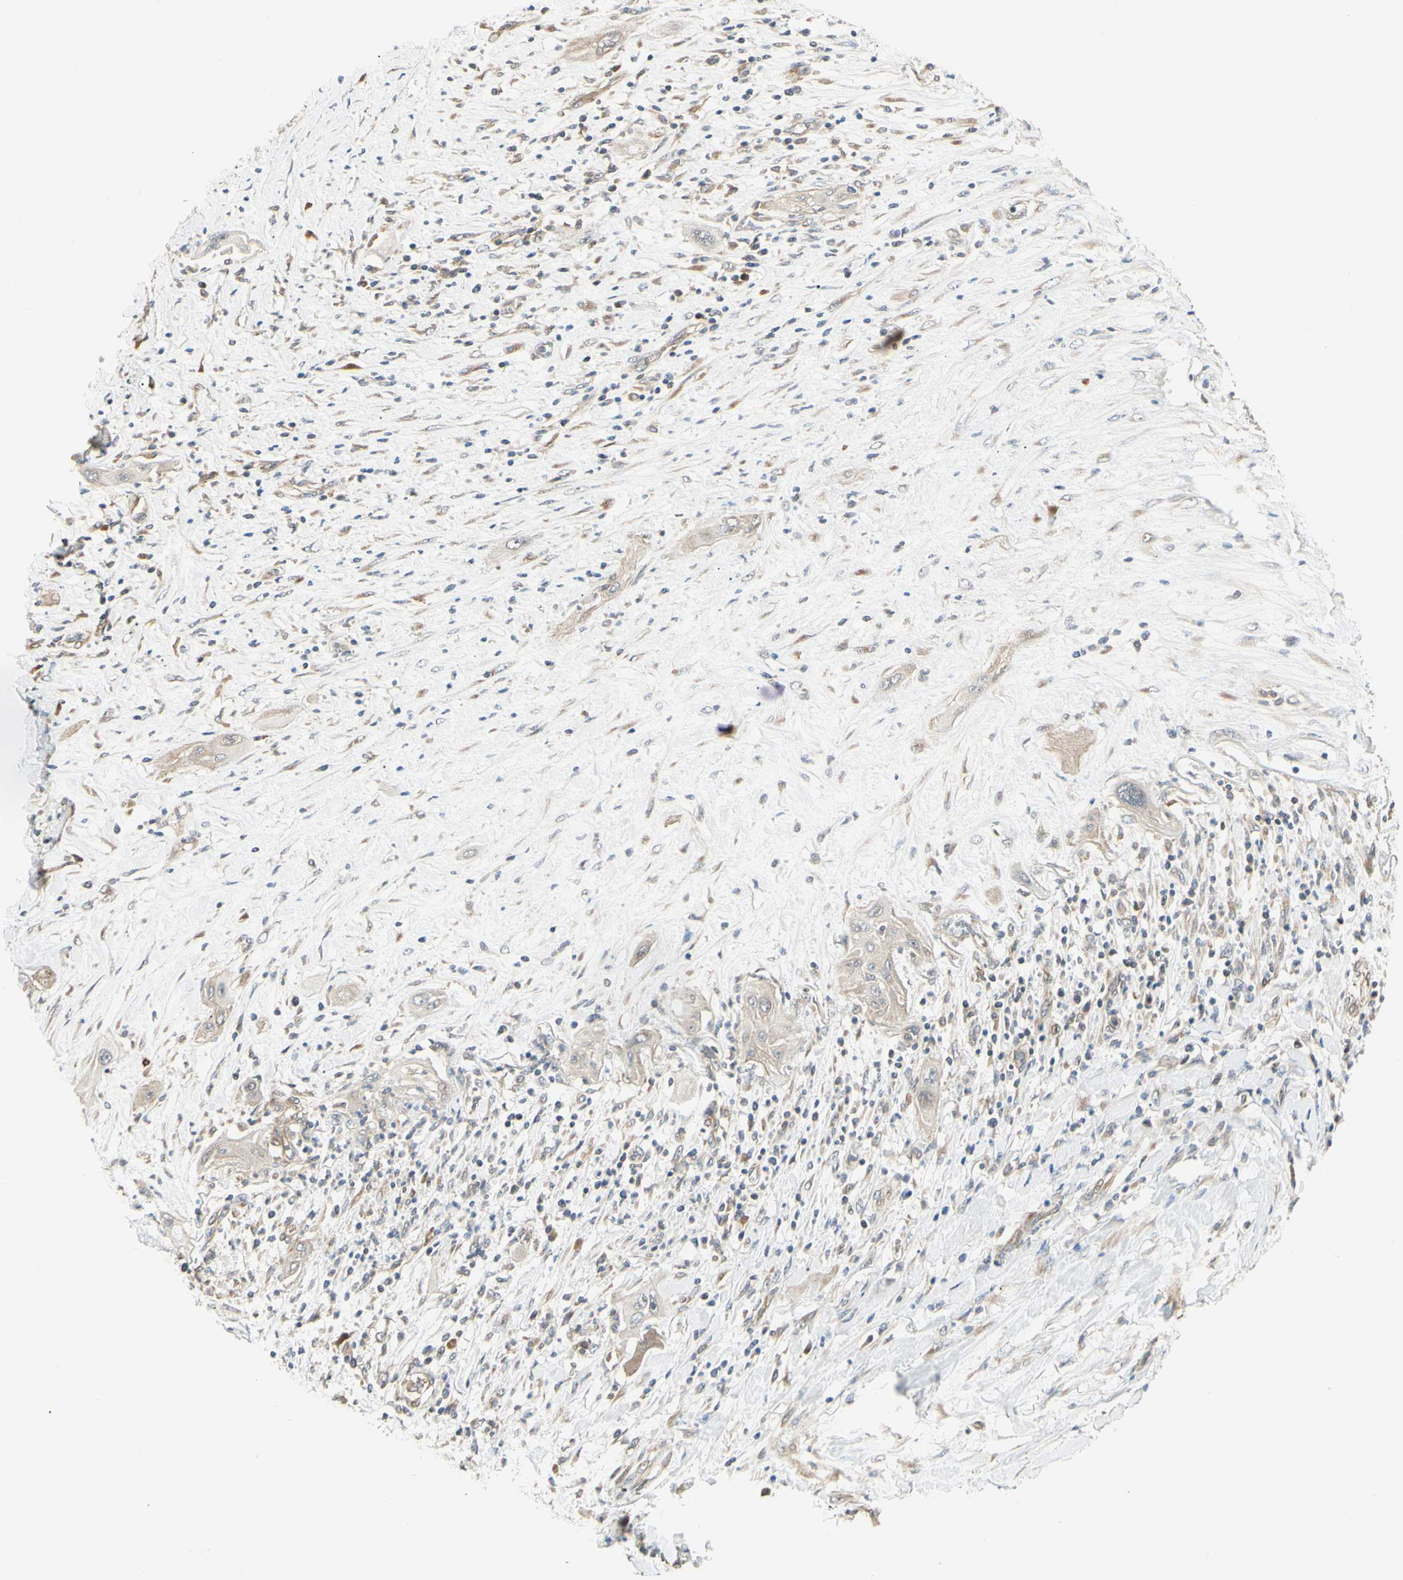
{"staining": {"intensity": "weak", "quantity": ">75%", "location": "cytoplasmic/membranous"}, "tissue": "lung cancer", "cell_type": "Tumor cells", "image_type": "cancer", "snomed": [{"axis": "morphology", "description": "Squamous cell carcinoma, NOS"}, {"axis": "topography", "description": "Lung"}], "caption": "Immunohistochemical staining of lung cancer exhibits low levels of weak cytoplasmic/membranous protein expression in approximately >75% of tumor cells. Using DAB (3,3'-diaminobenzidine) (brown) and hematoxylin (blue) stains, captured at high magnification using brightfield microscopy.", "gene": "IRAG1", "patient": {"sex": "female", "age": 47}}